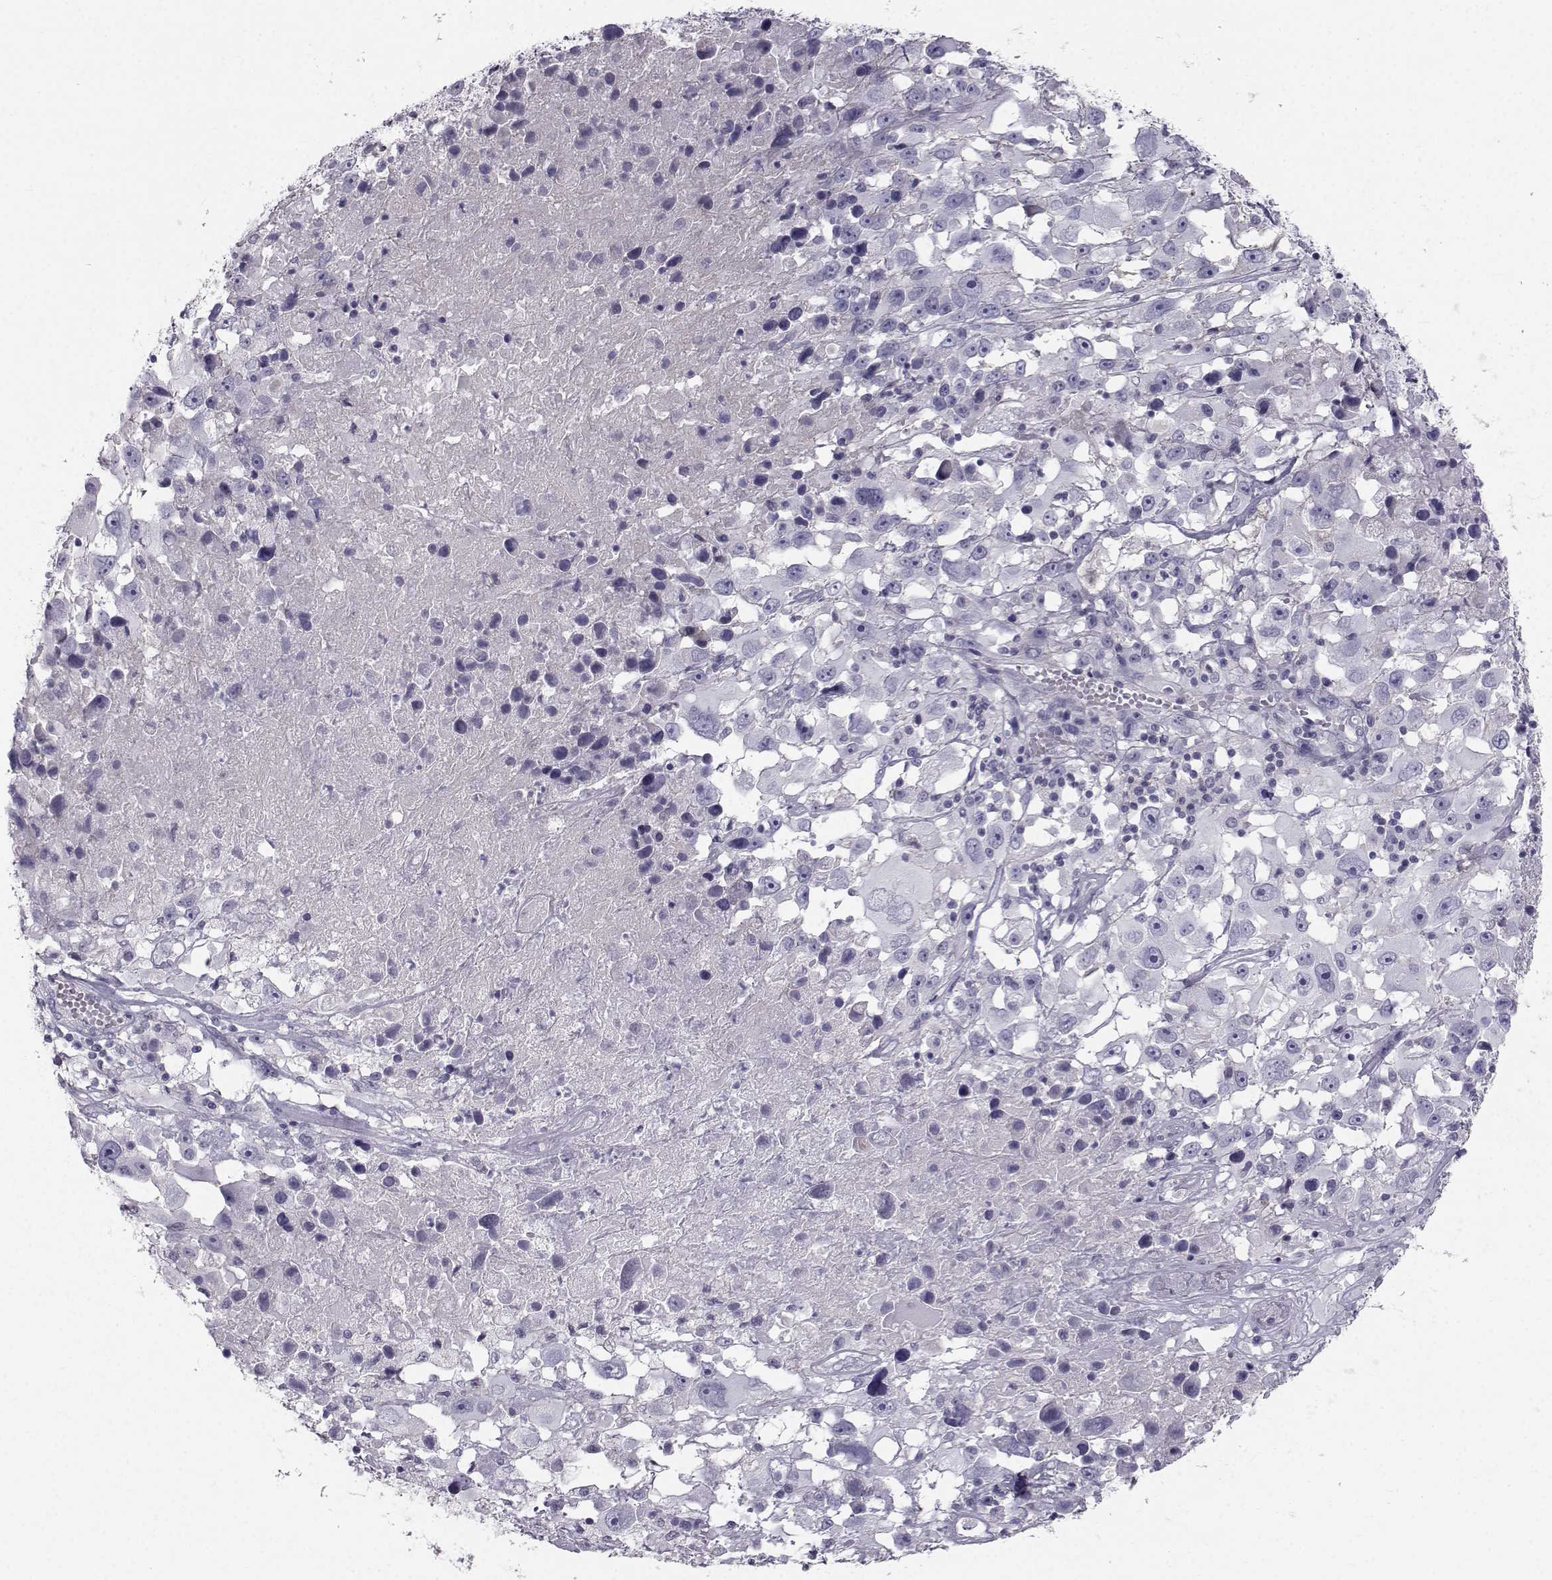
{"staining": {"intensity": "negative", "quantity": "none", "location": "none"}, "tissue": "melanoma", "cell_type": "Tumor cells", "image_type": "cancer", "snomed": [{"axis": "morphology", "description": "Malignant melanoma, Metastatic site"}, {"axis": "topography", "description": "Soft tissue"}], "caption": "Protein analysis of malignant melanoma (metastatic site) demonstrates no significant staining in tumor cells.", "gene": "SPDYE4", "patient": {"sex": "male", "age": 50}}